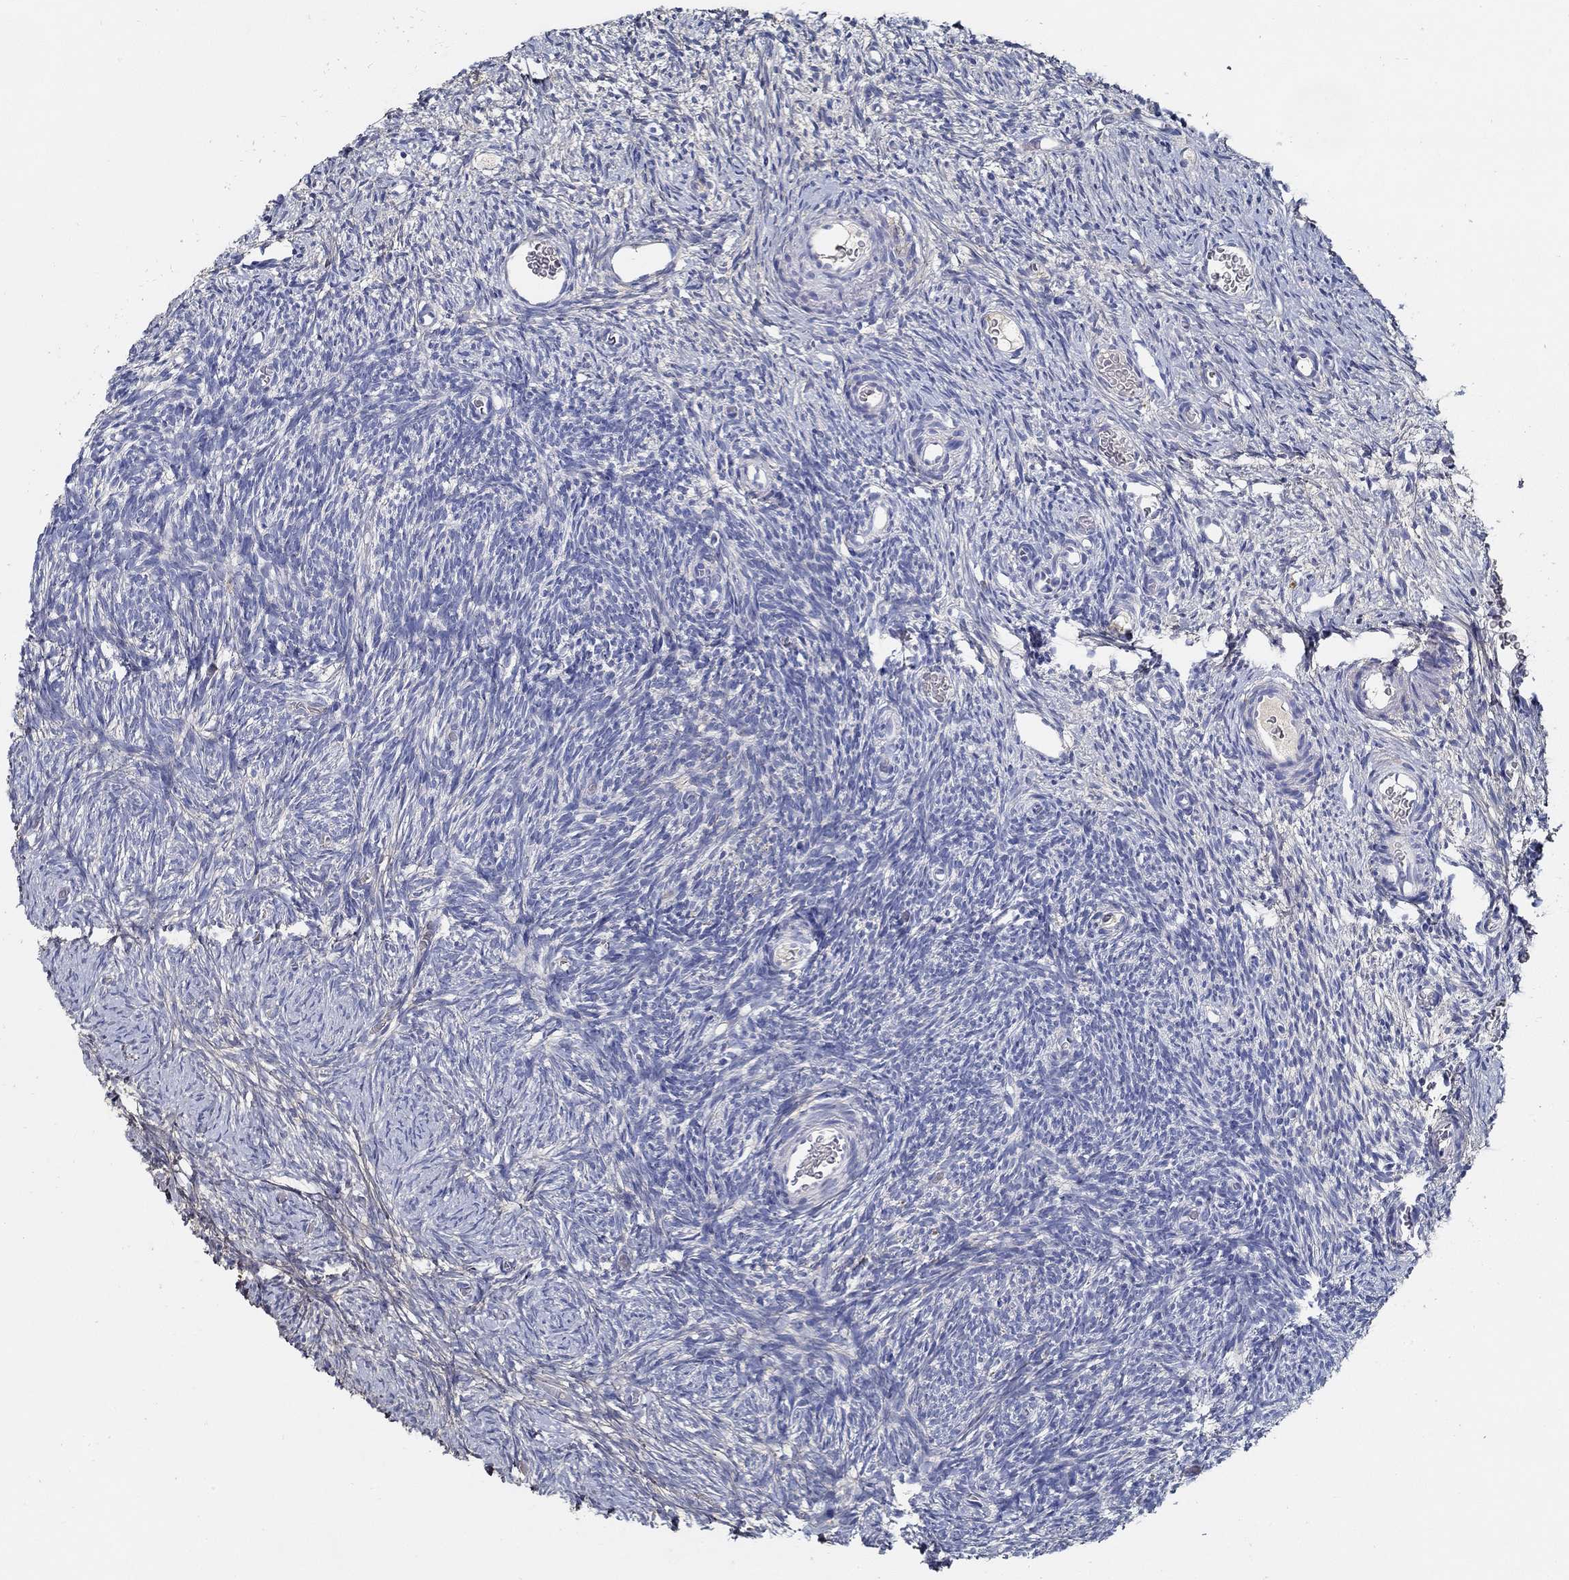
{"staining": {"intensity": "negative", "quantity": "none", "location": "none"}, "tissue": "ovary", "cell_type": "Follicle cells", "image_type": "normal", "snomed": [{"axis": "morphology", "description": "Normal tissue, NOS"}, {"axis": "topography", "description": "Ovary"}], "caption": "Follicle cells are negative for brown protein staining in unremarkable ovary. Brightfield microscopy of IHC stained with DAB (brown) and hematoxylin (blue), captured at high magnification.", "gene": "TGFBI", "patient": {"sex": "female", "age": 39}}